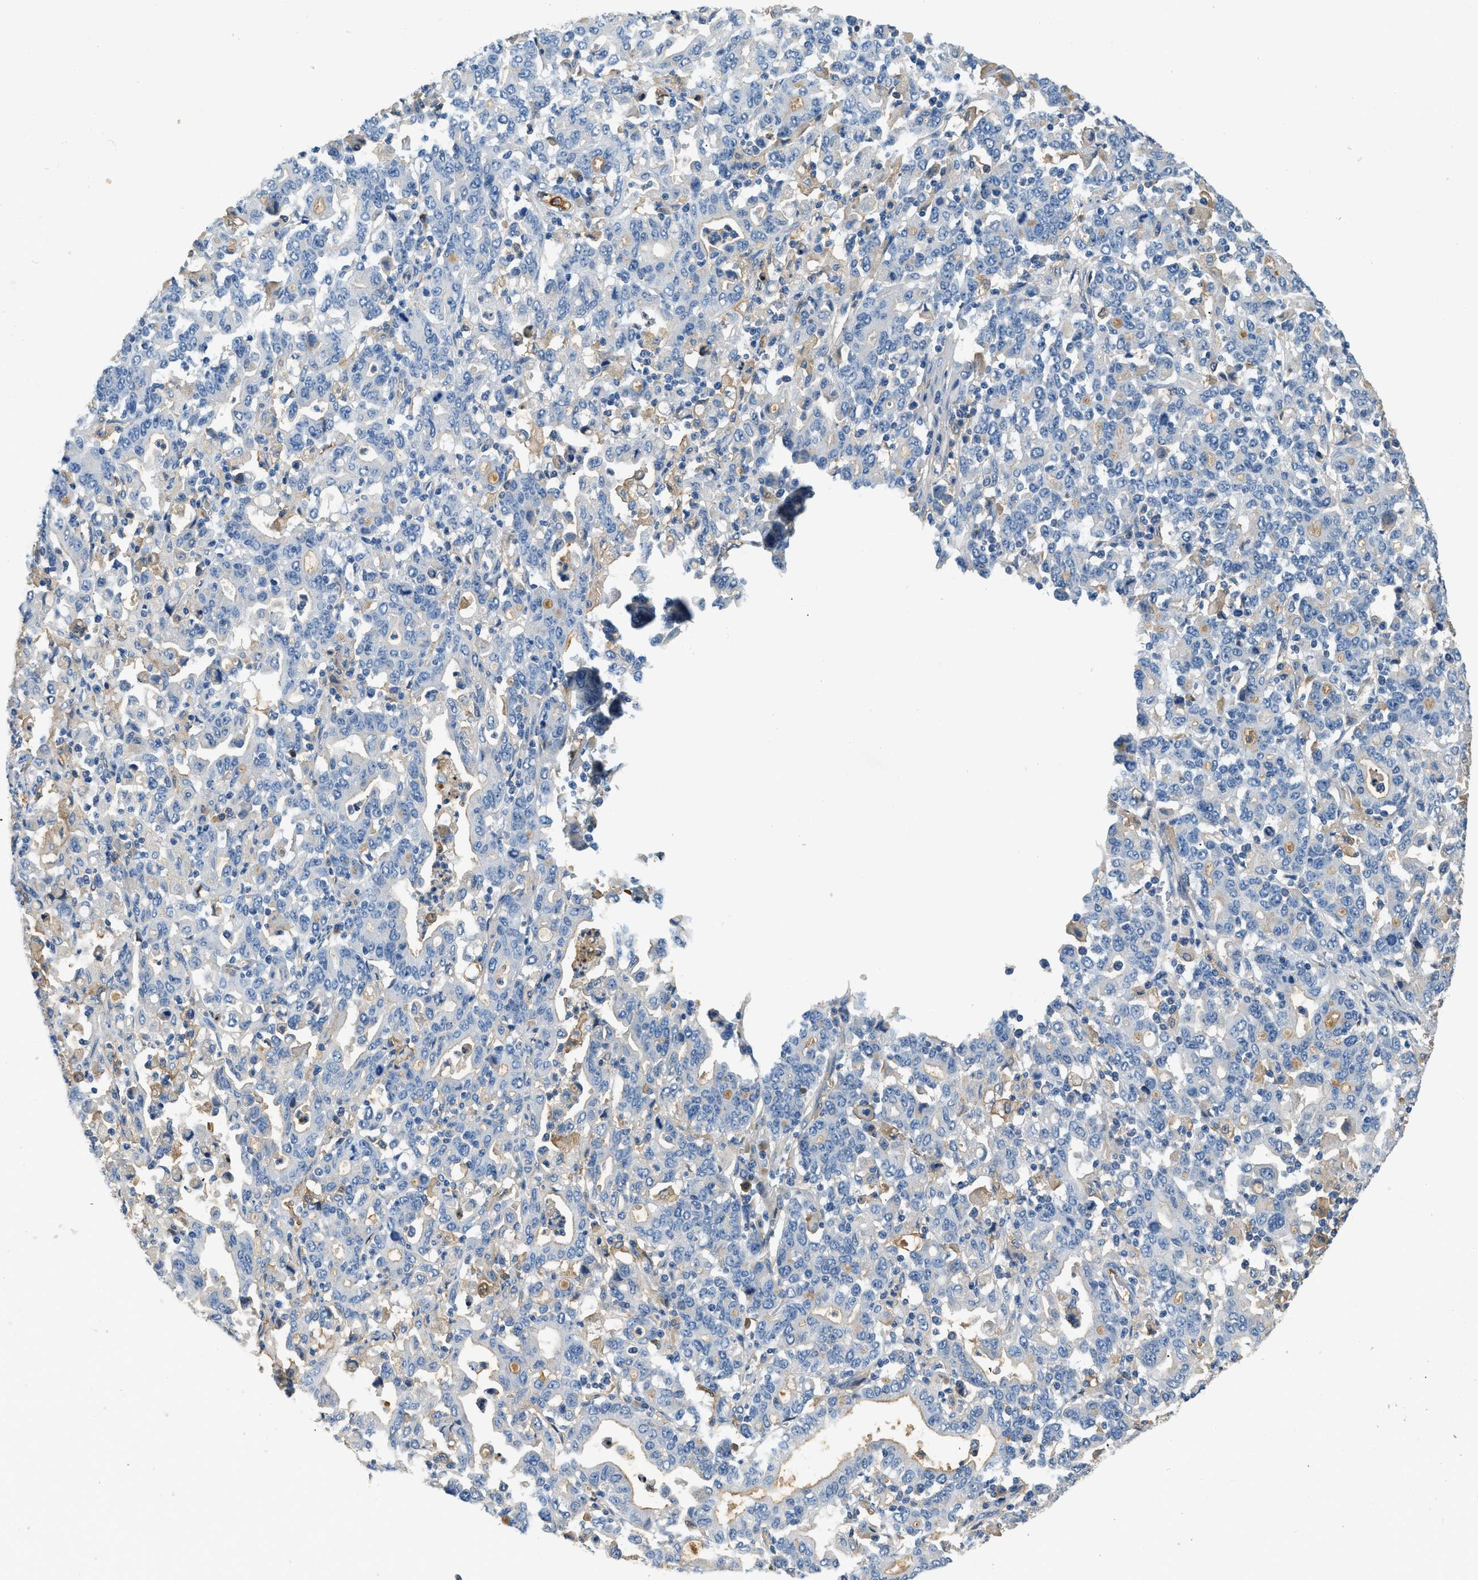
{"staining": {"intensity": "negative", "quantity": "none", "location": "none"}, "tissue": "stomach cancer", "cell_type": "Tumor cells", "image_type": "cancer", "snomed": [{"axis": "morphology", "description": "Adenocarcinoma, NOS"}, {"axis": "topography", "description": "Stomach, upper"}], "caption": "The IHC photomicrograph has no significant expression in tumor cells of adenocarcinoma (stomach) tissue.", "gene": "STC1", "patient": {"sex": "male", "age": 69}}